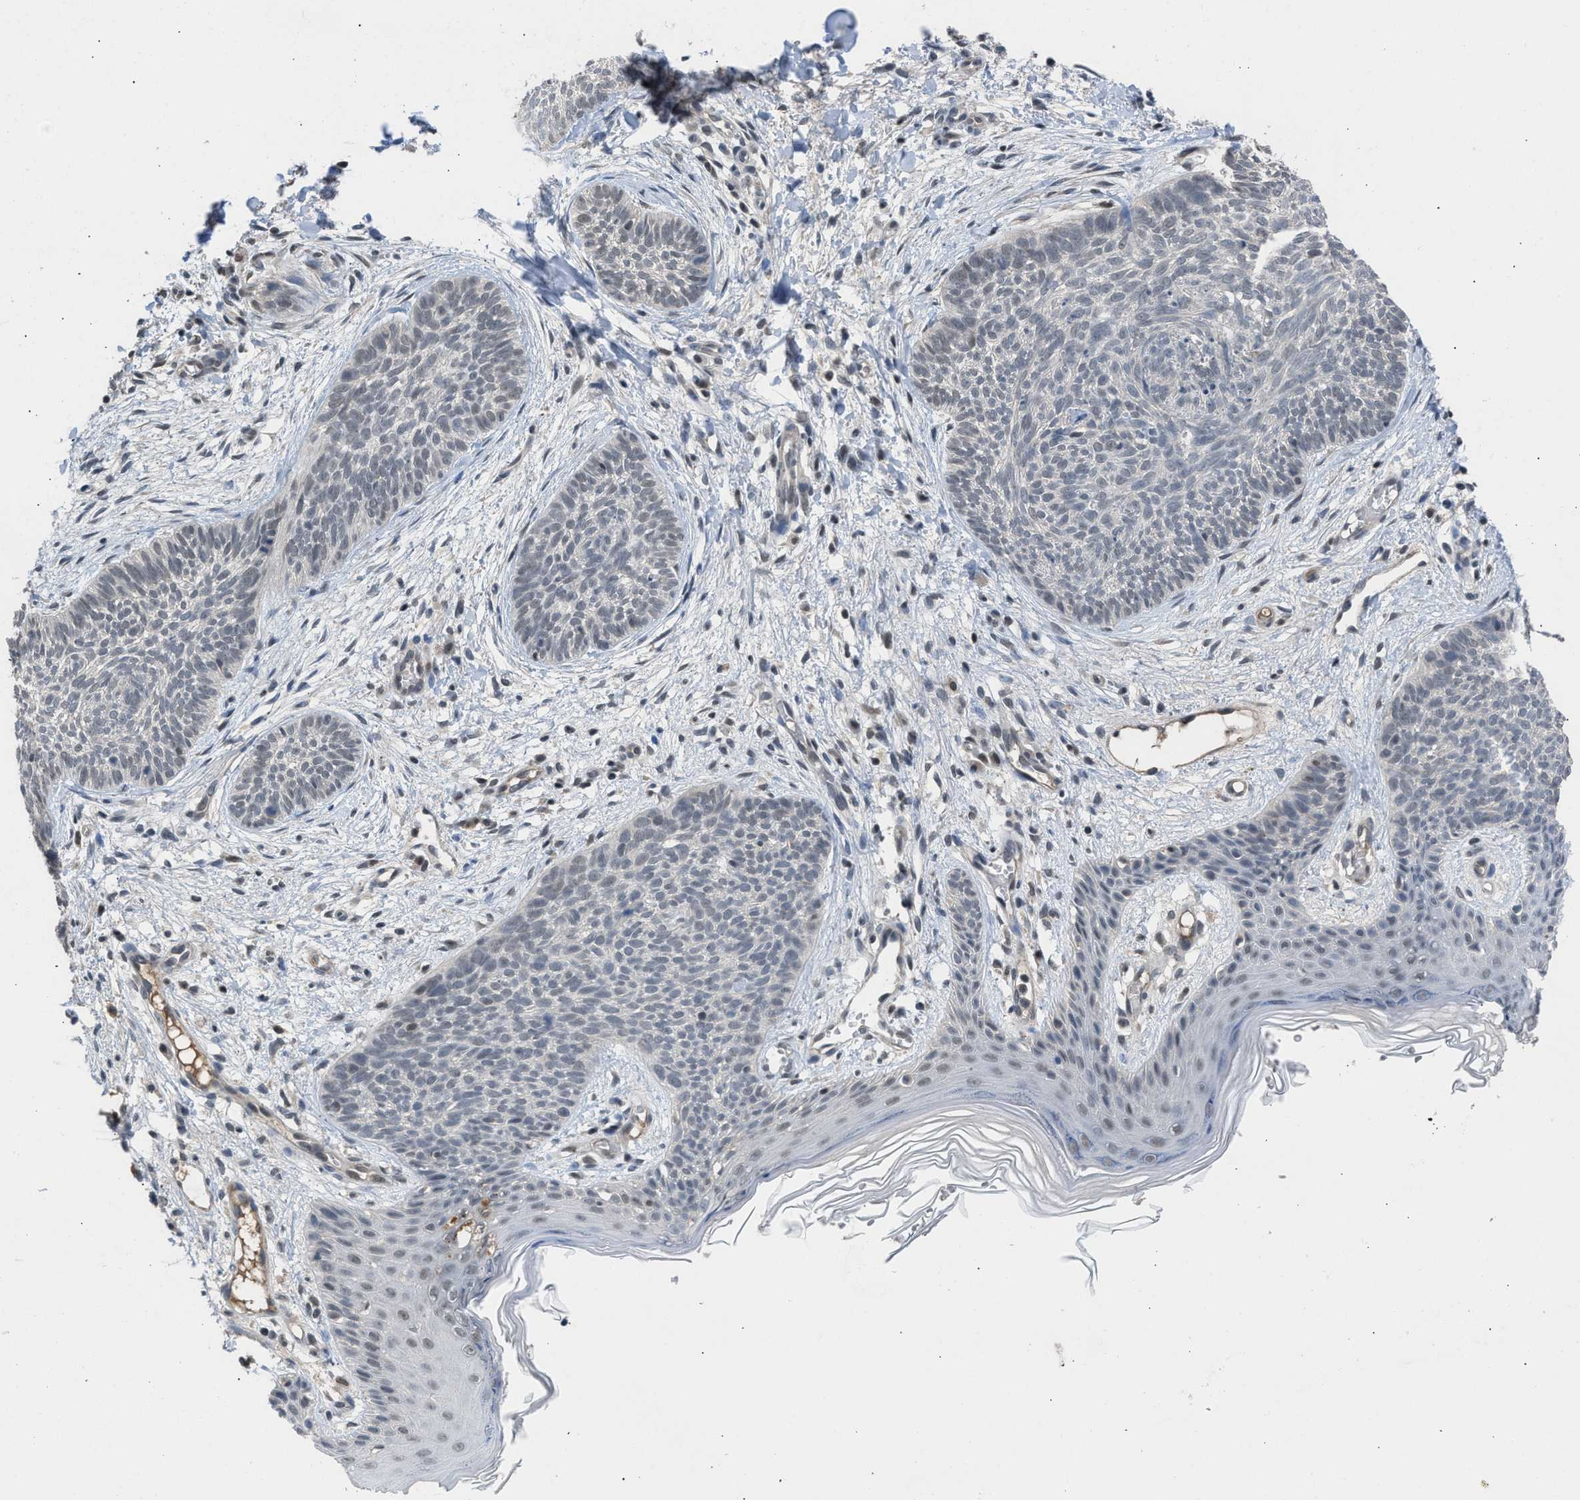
{"staining": {"intensity": "weak", "quantity": "<25%", "location": "nuclear"}, "tissue": "skin cancer", "cell_type": "Tumor cells", "image_type": "cancer", "snomed": [{"axis": "morphology", "description": "Basal cell carcinoma"}, {"axis": "topography", "description": "Skin"}], "caption": "This is a photomicrograph of immunohistochemistry (IHC) staining of skin cancer, which shows no expression in tumor cells. Brightfield microscopy of immunohistochemistry stained with DAB (3,3'-diaminobenzidine) (brown) and hematoxylin (blue), captured at high magnification.", "gene": "TERF2IP", "patient": {"sex": "female", "age": 59}}